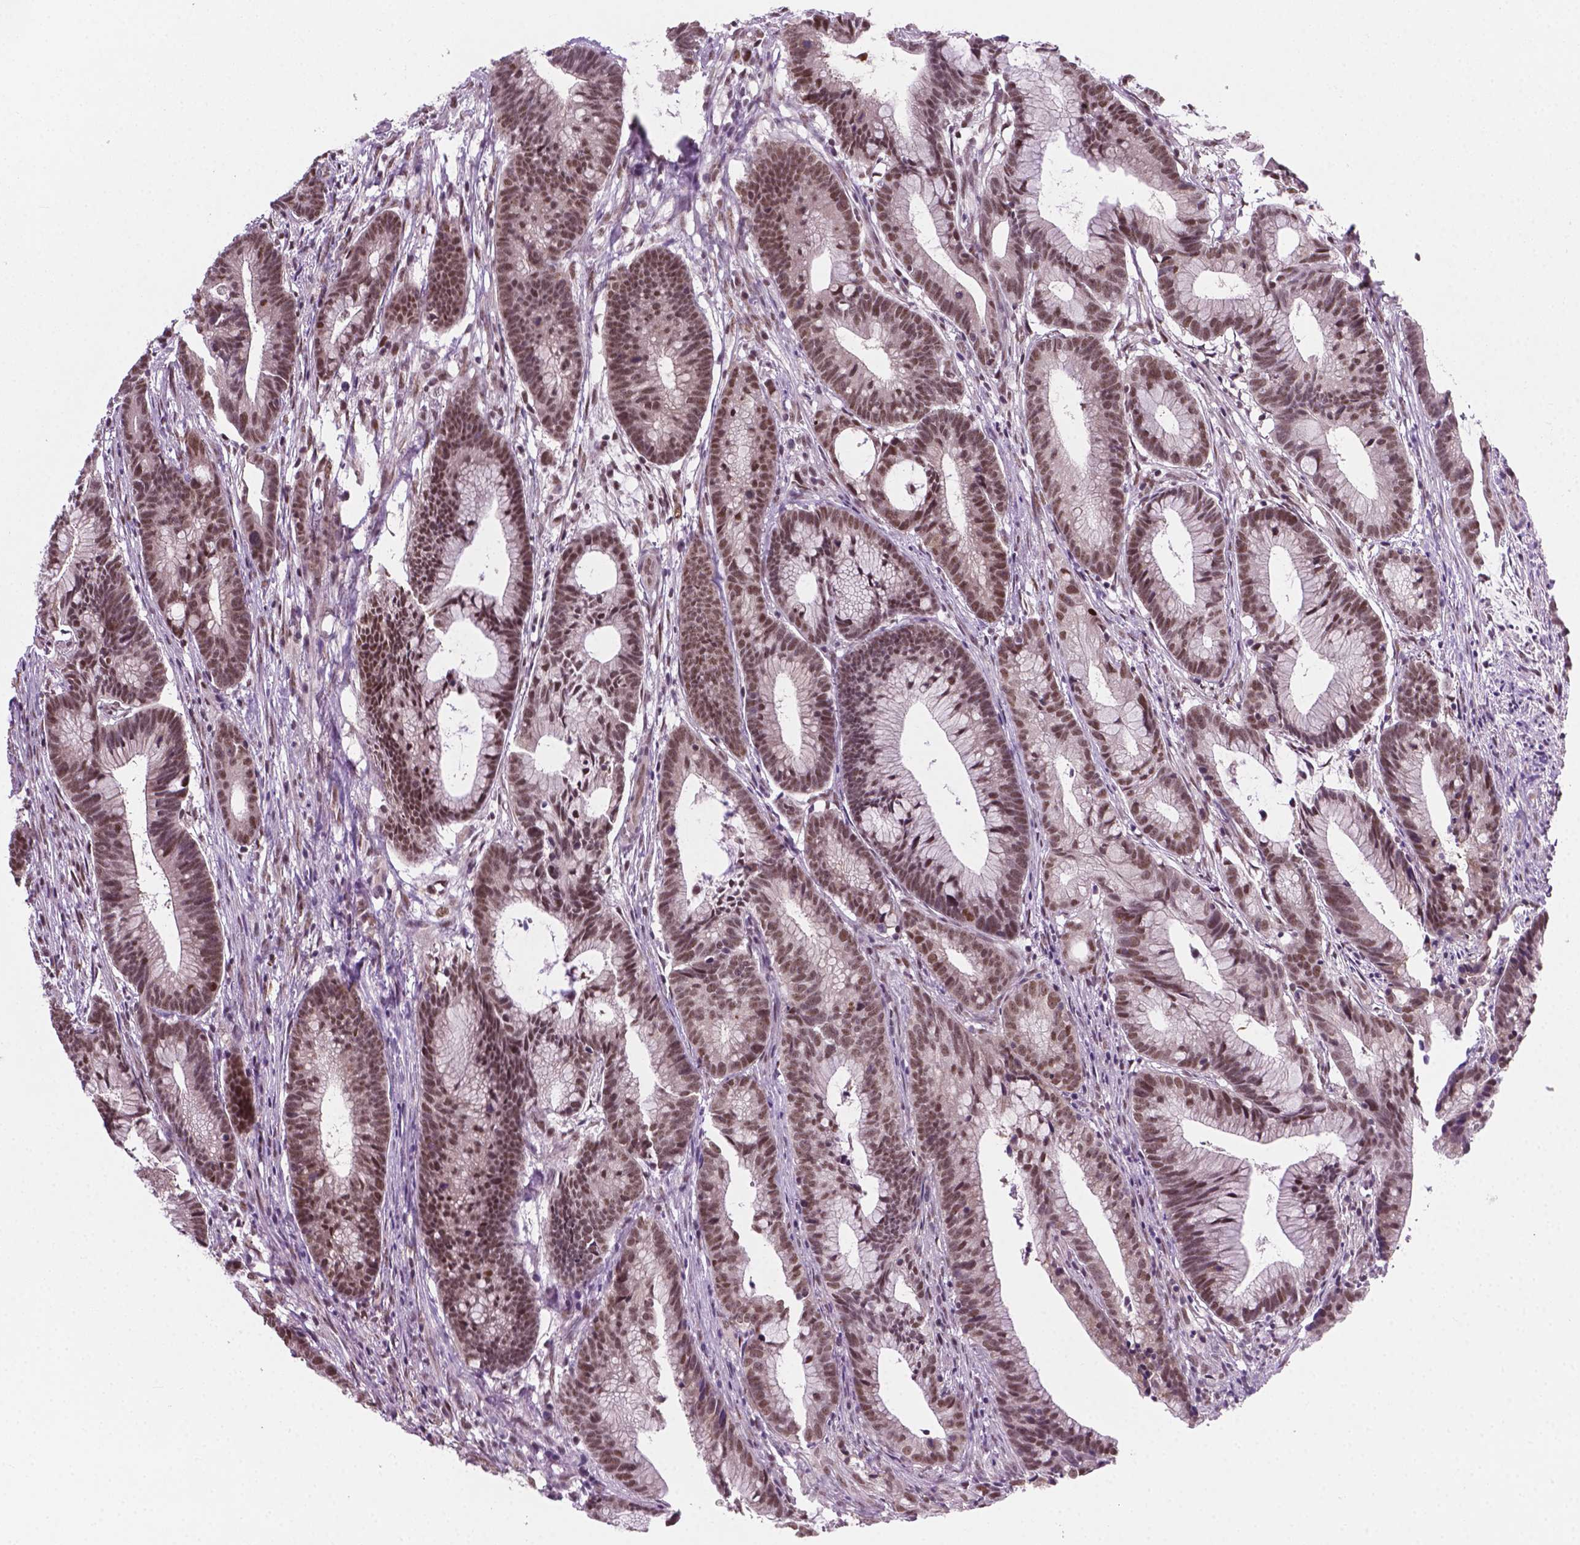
{"staining": {"intensity": "moderate", "quantity": ">75%", "location": "nuclear"}, "tissue": "colorectal cancer", "cell_type": "Tumor cells", "image_type": "cancer", "snomed": [{"axis": "morphology", "description": "Adenocarcinoma, NOS"}, {"axis": "topography", "description": "Colon"}], "caption": "Immunohistochemistry of adenocarcinoma (colorectal) displays medium levels of moderate nuclear staining in approximately >75% of tumor cells.", "gene": "PHAX", "patient": {"sex": "female", "age": 78}}